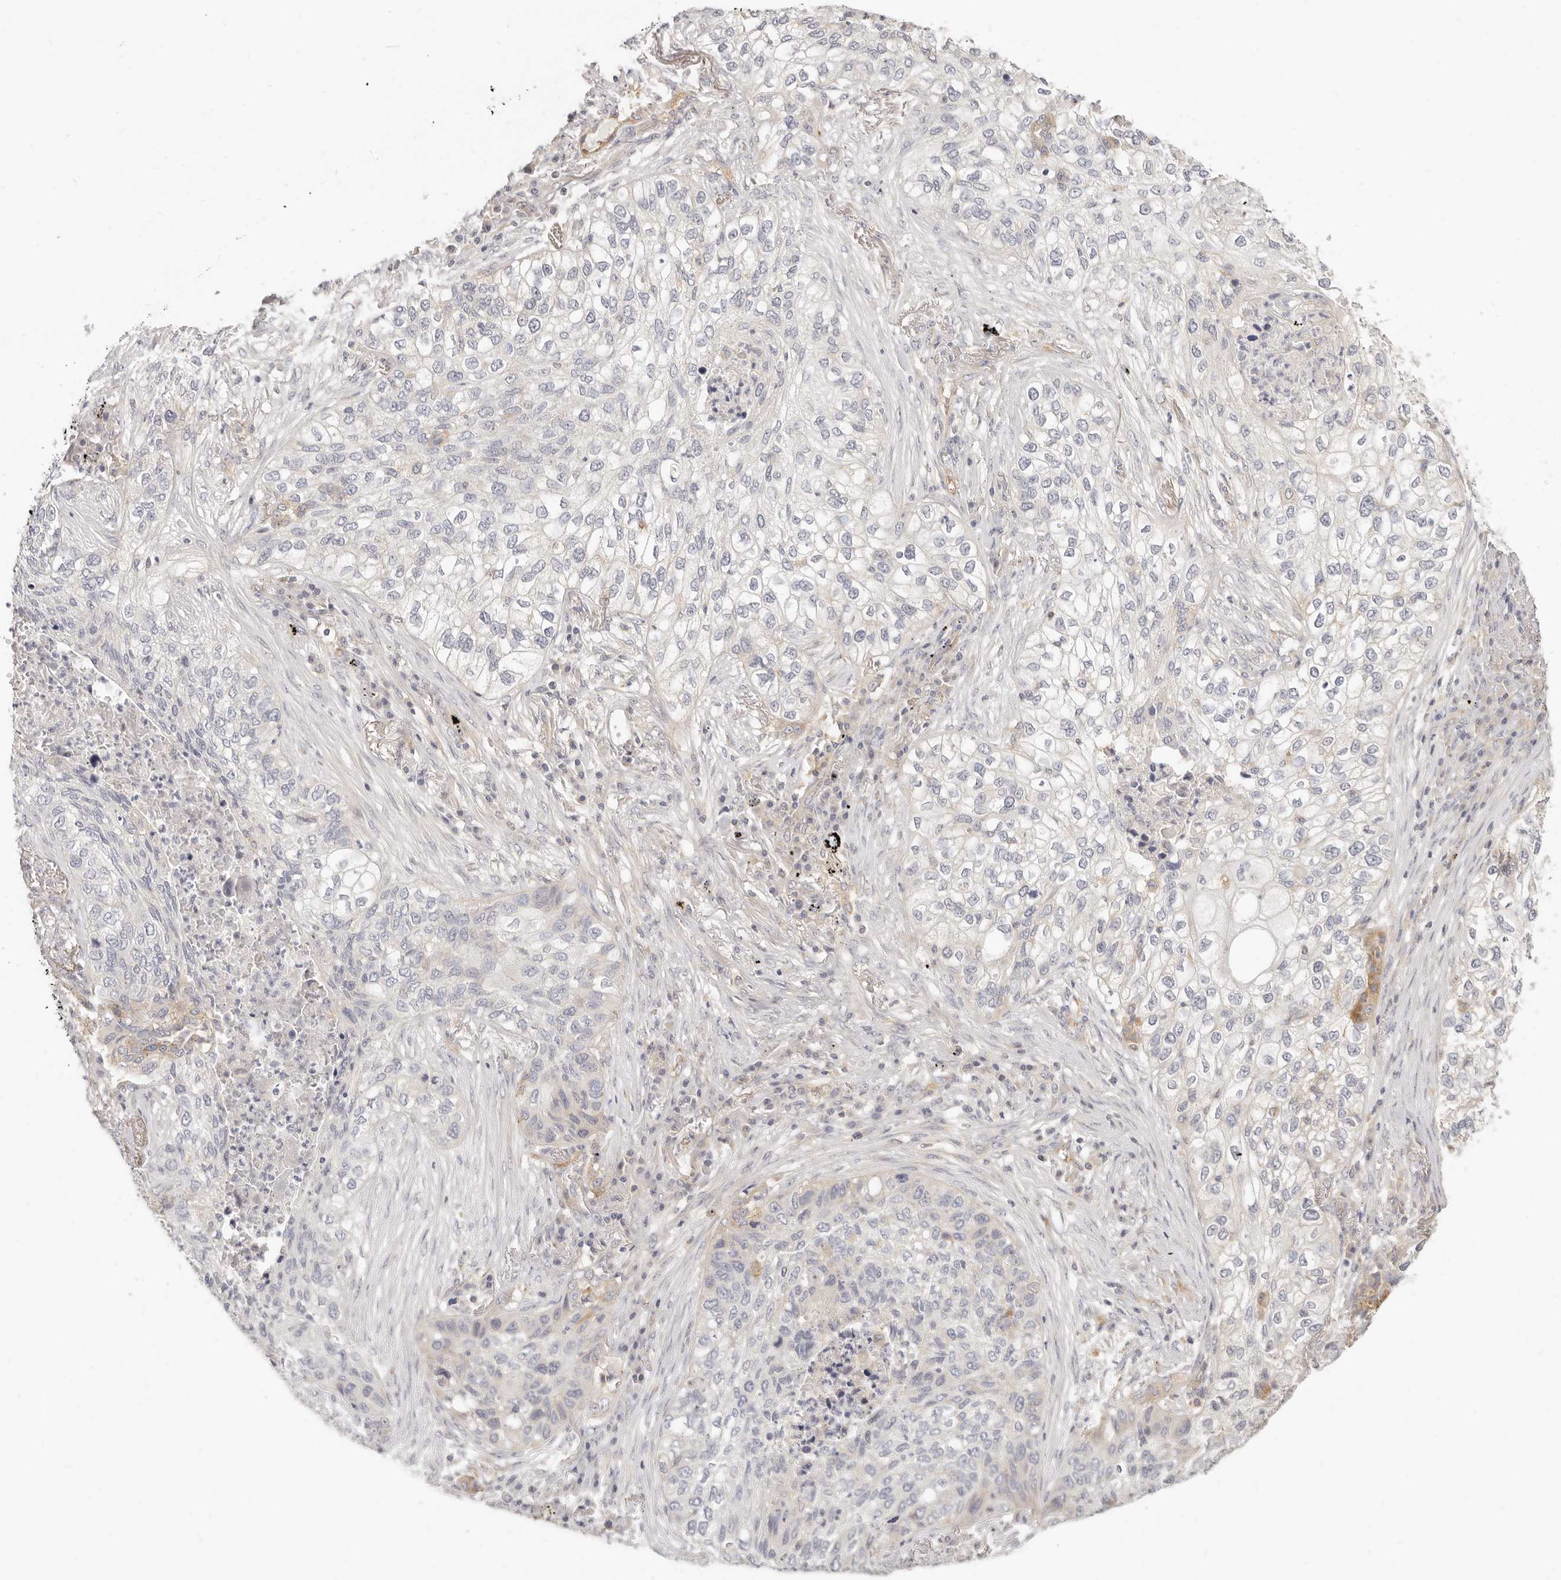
{"staining": {"intensity": "weak", "quantity": "<25%", "location": "cytoplasmic/membranous"}, "tissue": "lung cancer", "cell_type": "Tumor cells", "image_type": "cancer", "snomed": [{"axis": "morphology", "description": "Squamous cell carcinoma, NOS"}, {"axis": "topography", "description": "Lung"}], "caption": "Tumor cells show no significant protein staining in squamous cell carcinoma (lung).", "gene": "LTB4R2", "patient": {"sex": "female", "age": 63}}